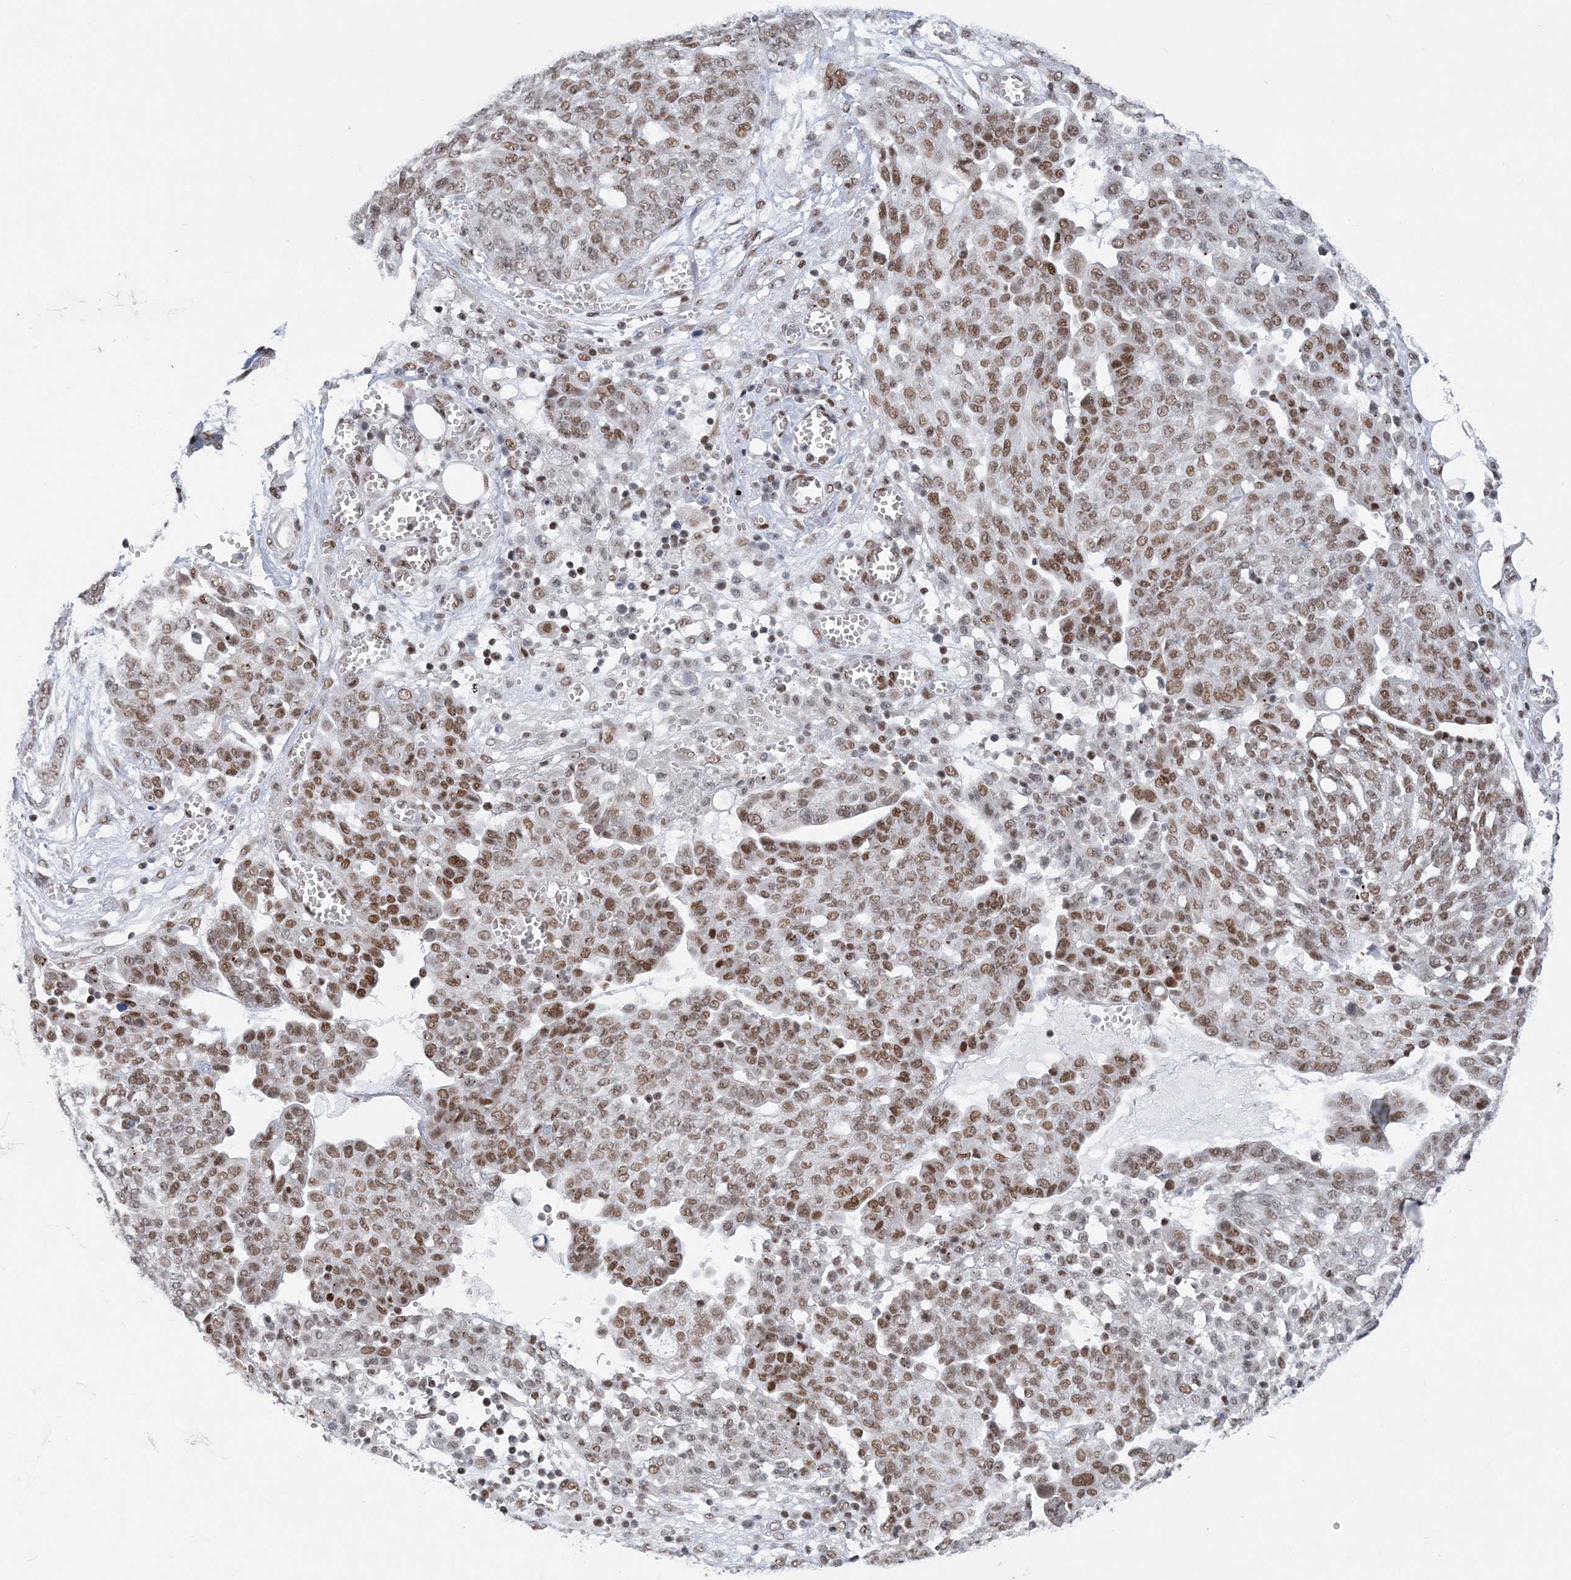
{"staining": {"intensity": "moderate", "quantity": ">75%", "location": "nuclear"}, "tissue": "ovarian cancer", "cell_type": "Tumor cells", "image_type": "cancer", "snomed": [{"axis": "morphology", "description": "Cystadenocarcinoma, serous, NOS"}, {"axis": "topography", "description": "Soft tissue"}, {"axis": "topography", "description": "Ovary"}], "caption": "Protein staining reveals moderate nuclear staining in approximately >75% of tumor cells in serous cystadenocarcinoma (ovarian).", "gene": "ZBTB7A", "patient": {"sex": "female", "age": 57}}